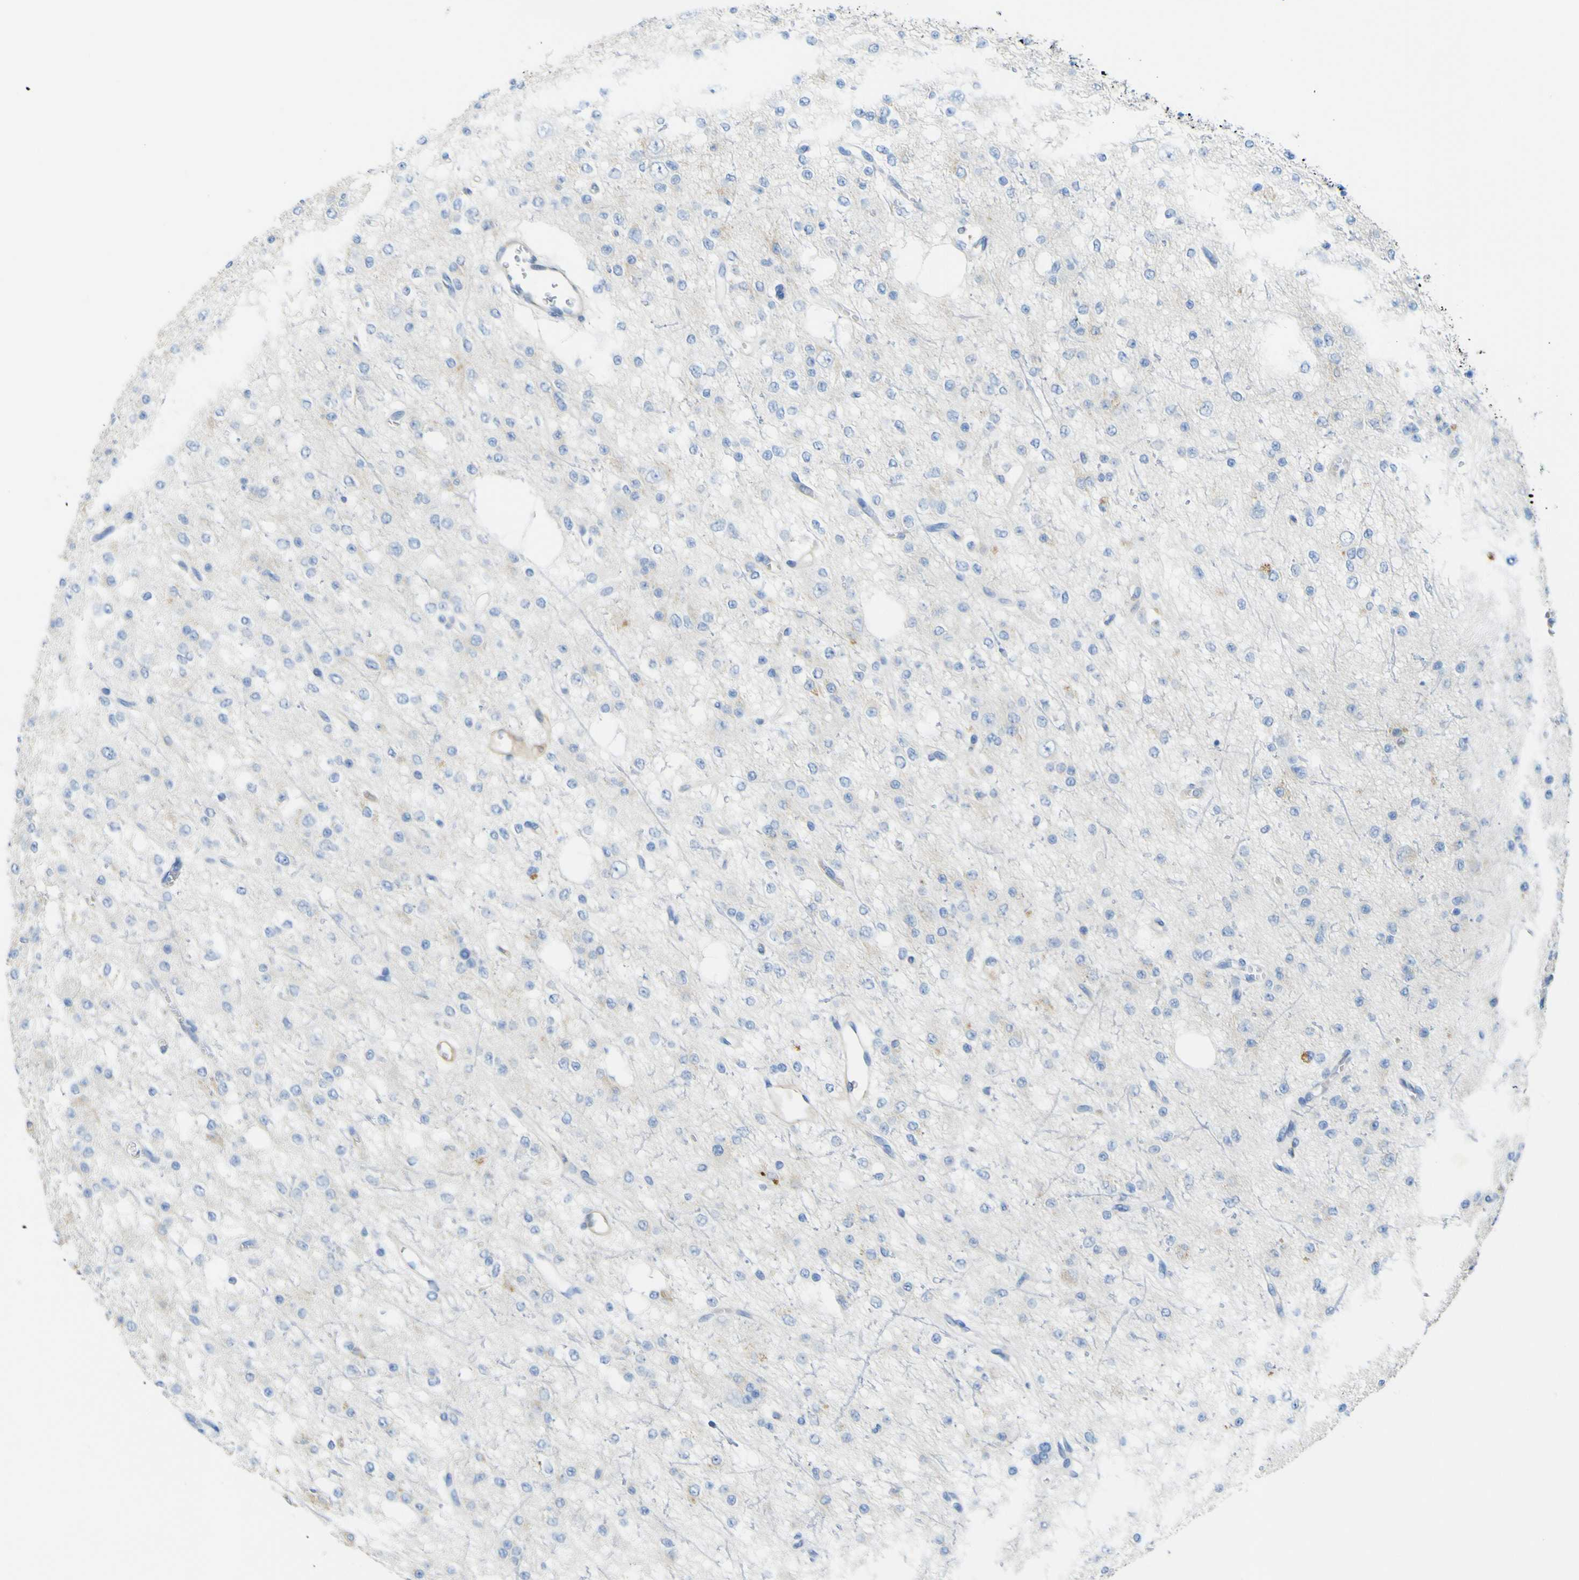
{"staining": {"intensity": "negative", "quantity": "none", "location": "none"}, "tissue": "glioma", "cell_type": "Tumor cells", "image_type": "cancer", "snomed": [{"axis": "morphology", "description": "Glioma, malignant, Low grade"}, {"axis": "topography", "description": "Brain"}], "caption": "High power microscopy histopathology image of an immunohistochemistry histopathology image of malignant glioma (low-grade), revealing no significant expression in tumor cells.", "gene": "CD93", "patient": {"sex": "male", "age": 38}}